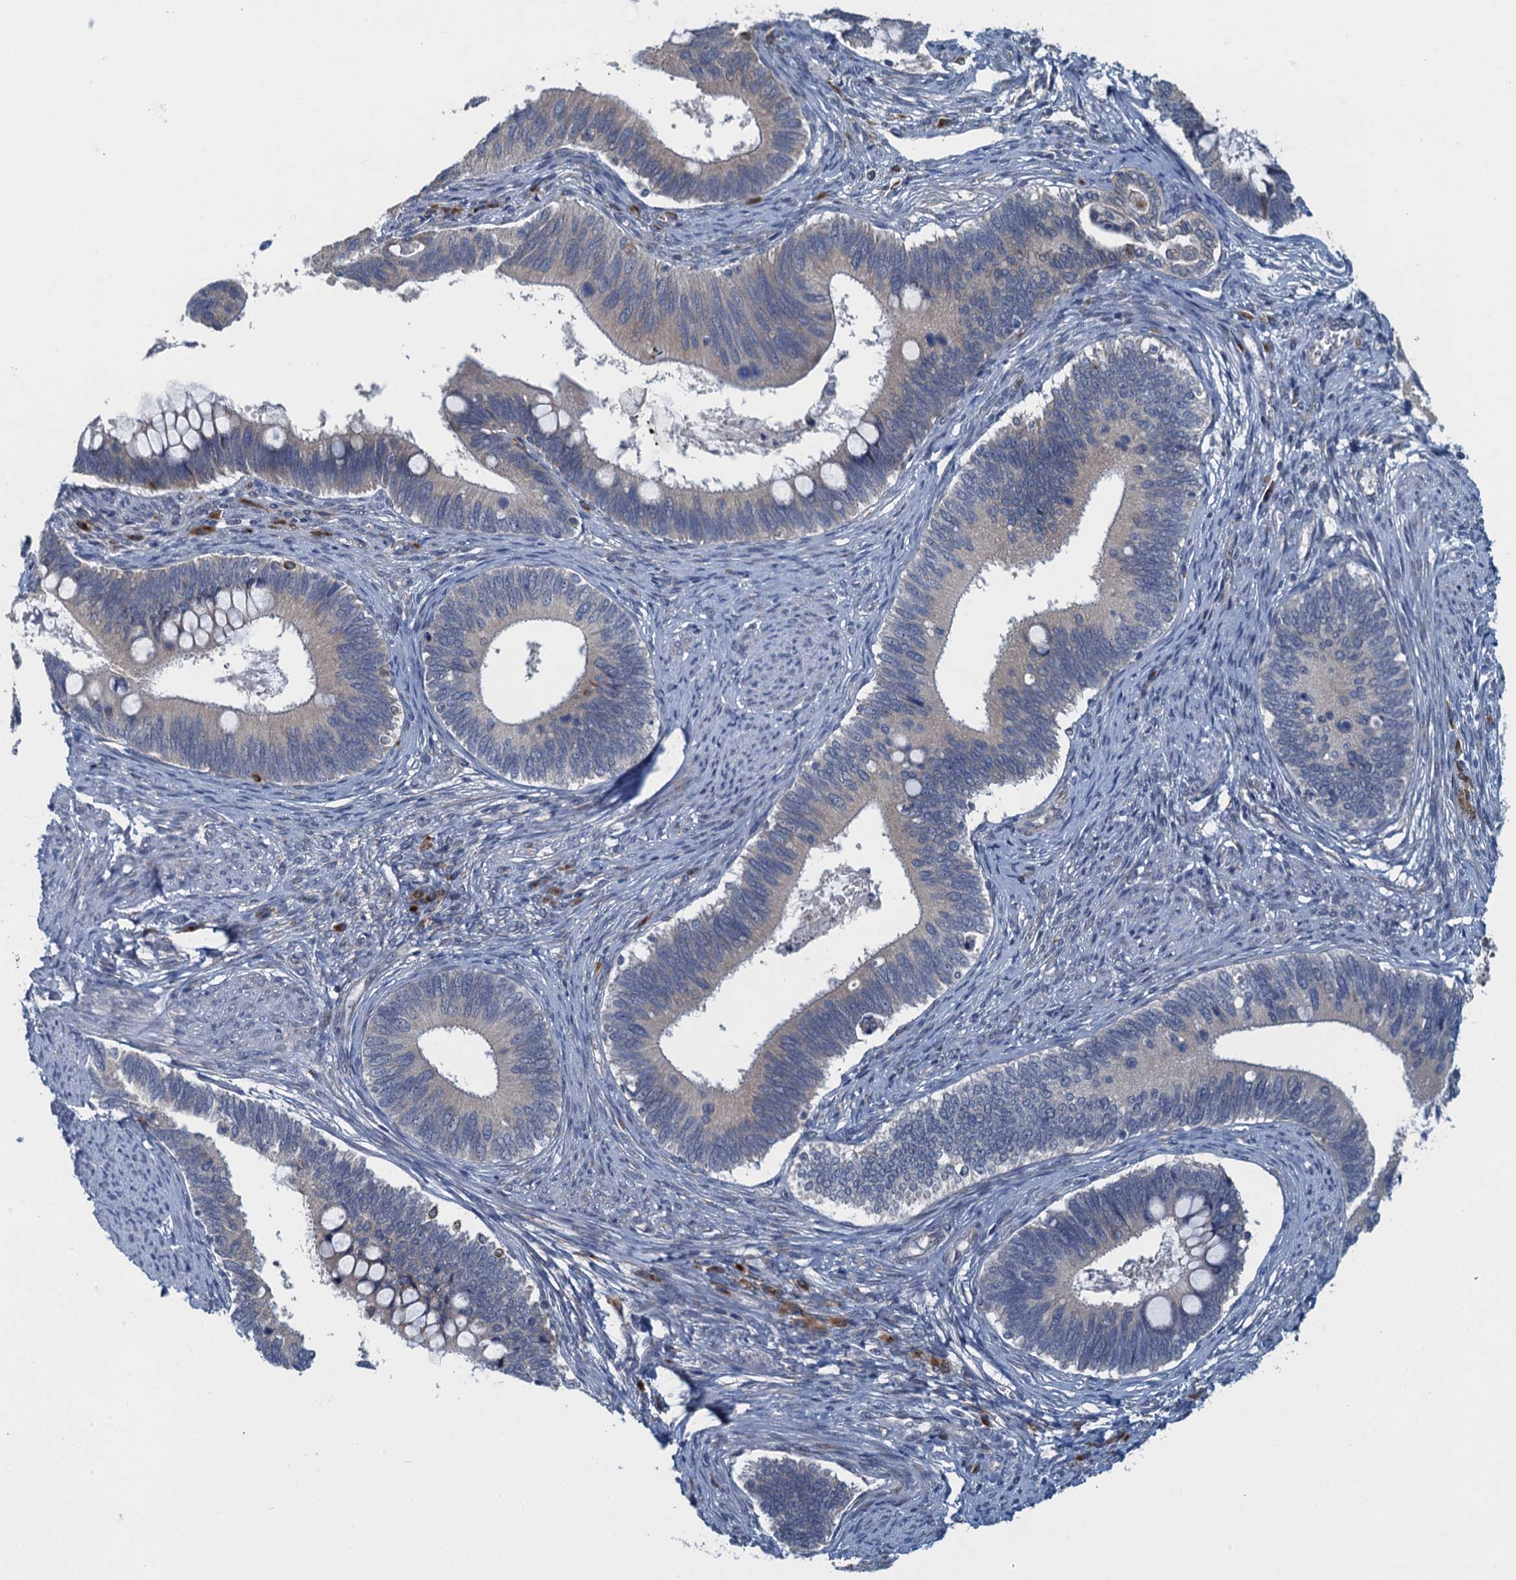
{"staining": {"intensity": "negative", "quantity": "none", "location": "none"}, "tissue": "cervical cancer", "cell_type": "Tumor cells", "image_type": "cancer", "snomed": [{"axis": "morphology", "description": "Adenocarcinoma, NOS"}, {"axis": "topography", "description": "Cervix"}], "caption": "The histopathology image exhibits no staining of tumor cells in adenocarcinoma (cervical).", "gene": "ALG2", "patient": {"sex": "female", "age": 42}}